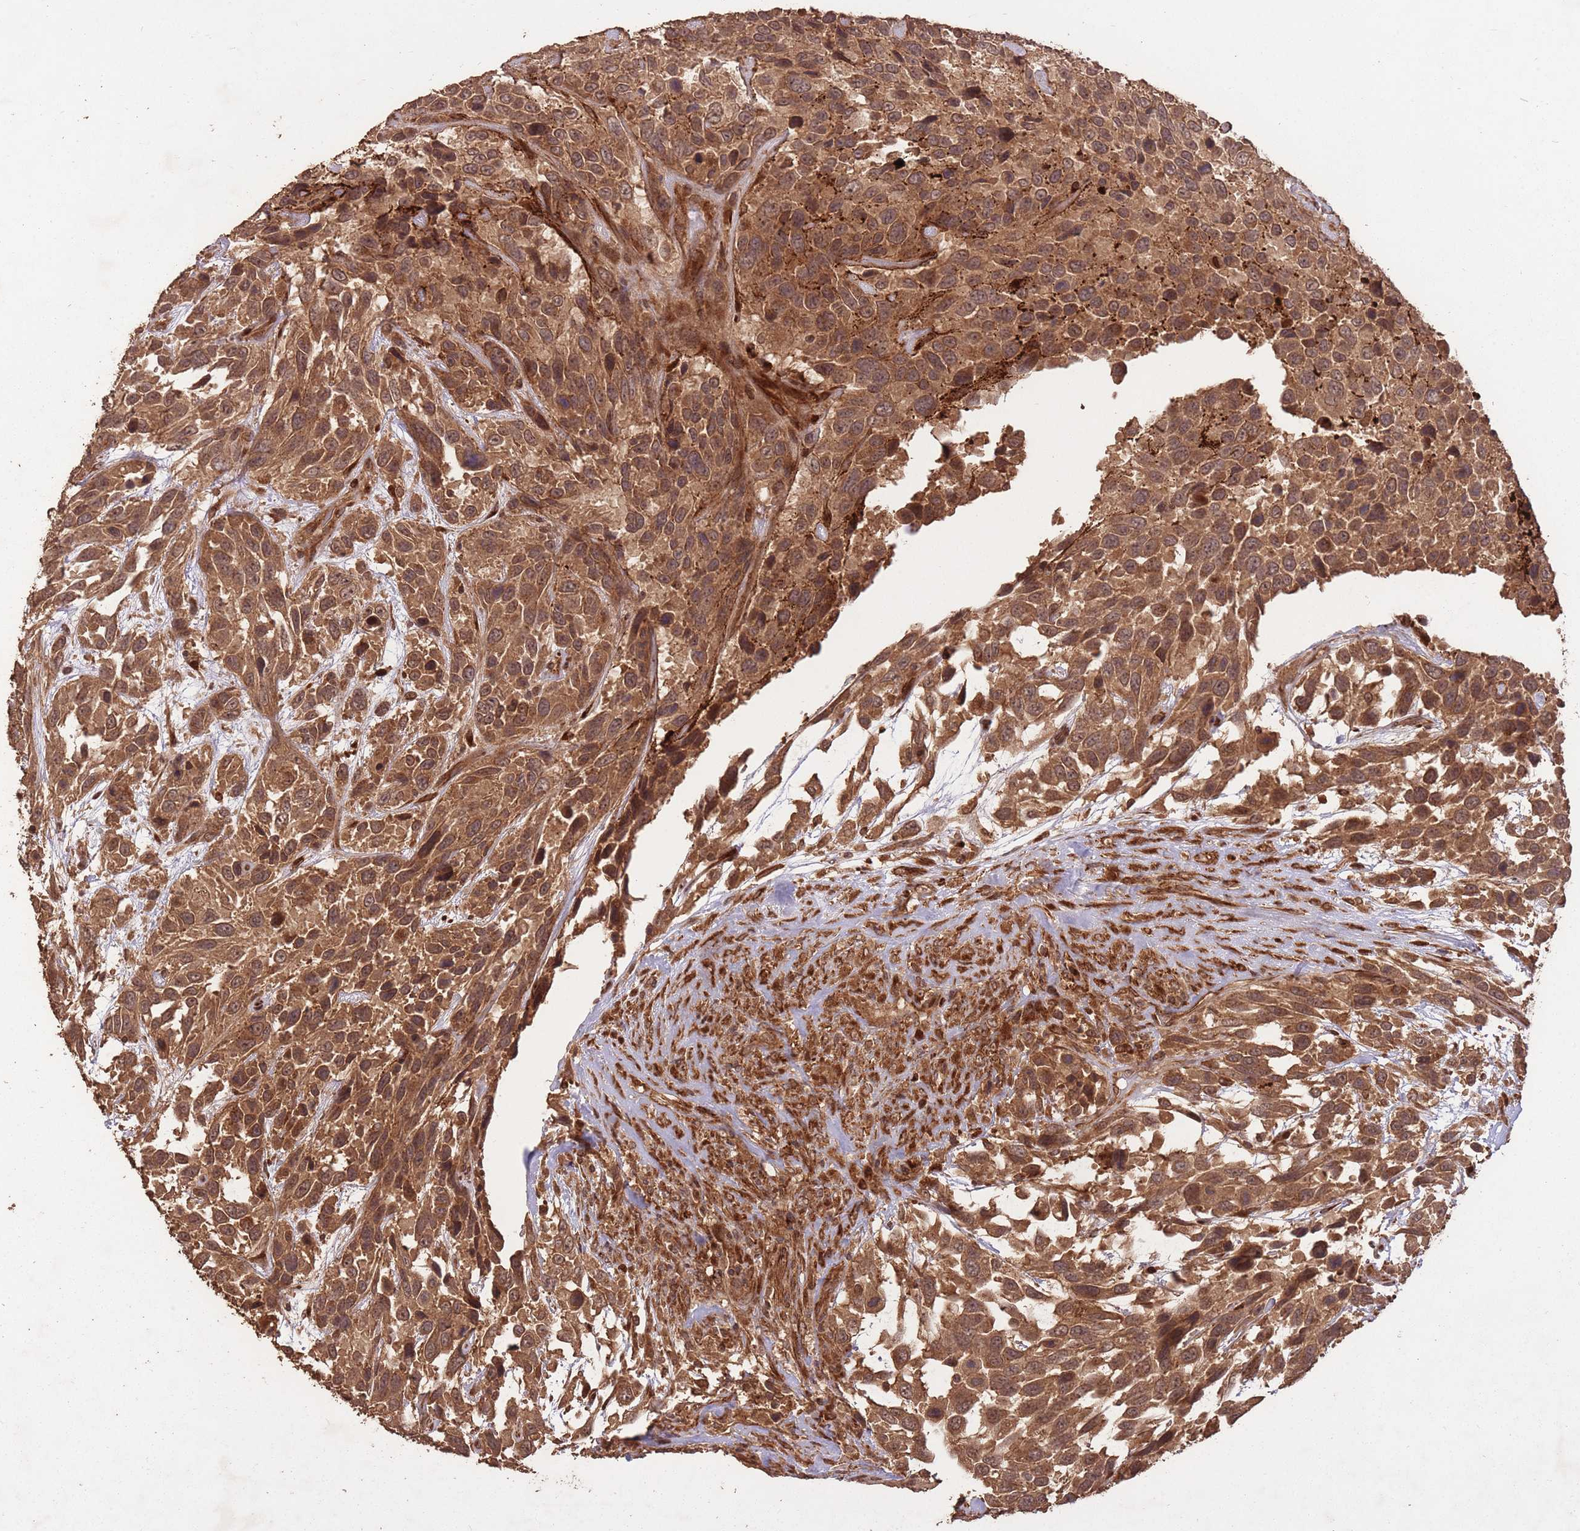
{"staining": {"intensity": "moderate", "quantity": ">75%", "location": "cytoplasmic/membranous,nuclear"}, "tissue": "urothelial cancer", "cell_type": "Tumor cells", "image_type": "cancer", "snomed": [{"axis": "morphology", "description": "Urothelial carcinoma, High grade"}, {"axis": "topography", "description": "Urinary bladder"}], "caption": "Protein staining shows moderate cytoplasmic/membranous and nuclear positivity in about >75% of tumor cells in urothelial cancer. (DAB (3,3'-diaminobenzidine) IHC with brightfield microscopy, high magnification).", "gene": "ERBB3", "patient": {"sex": "female", "age": 70}}